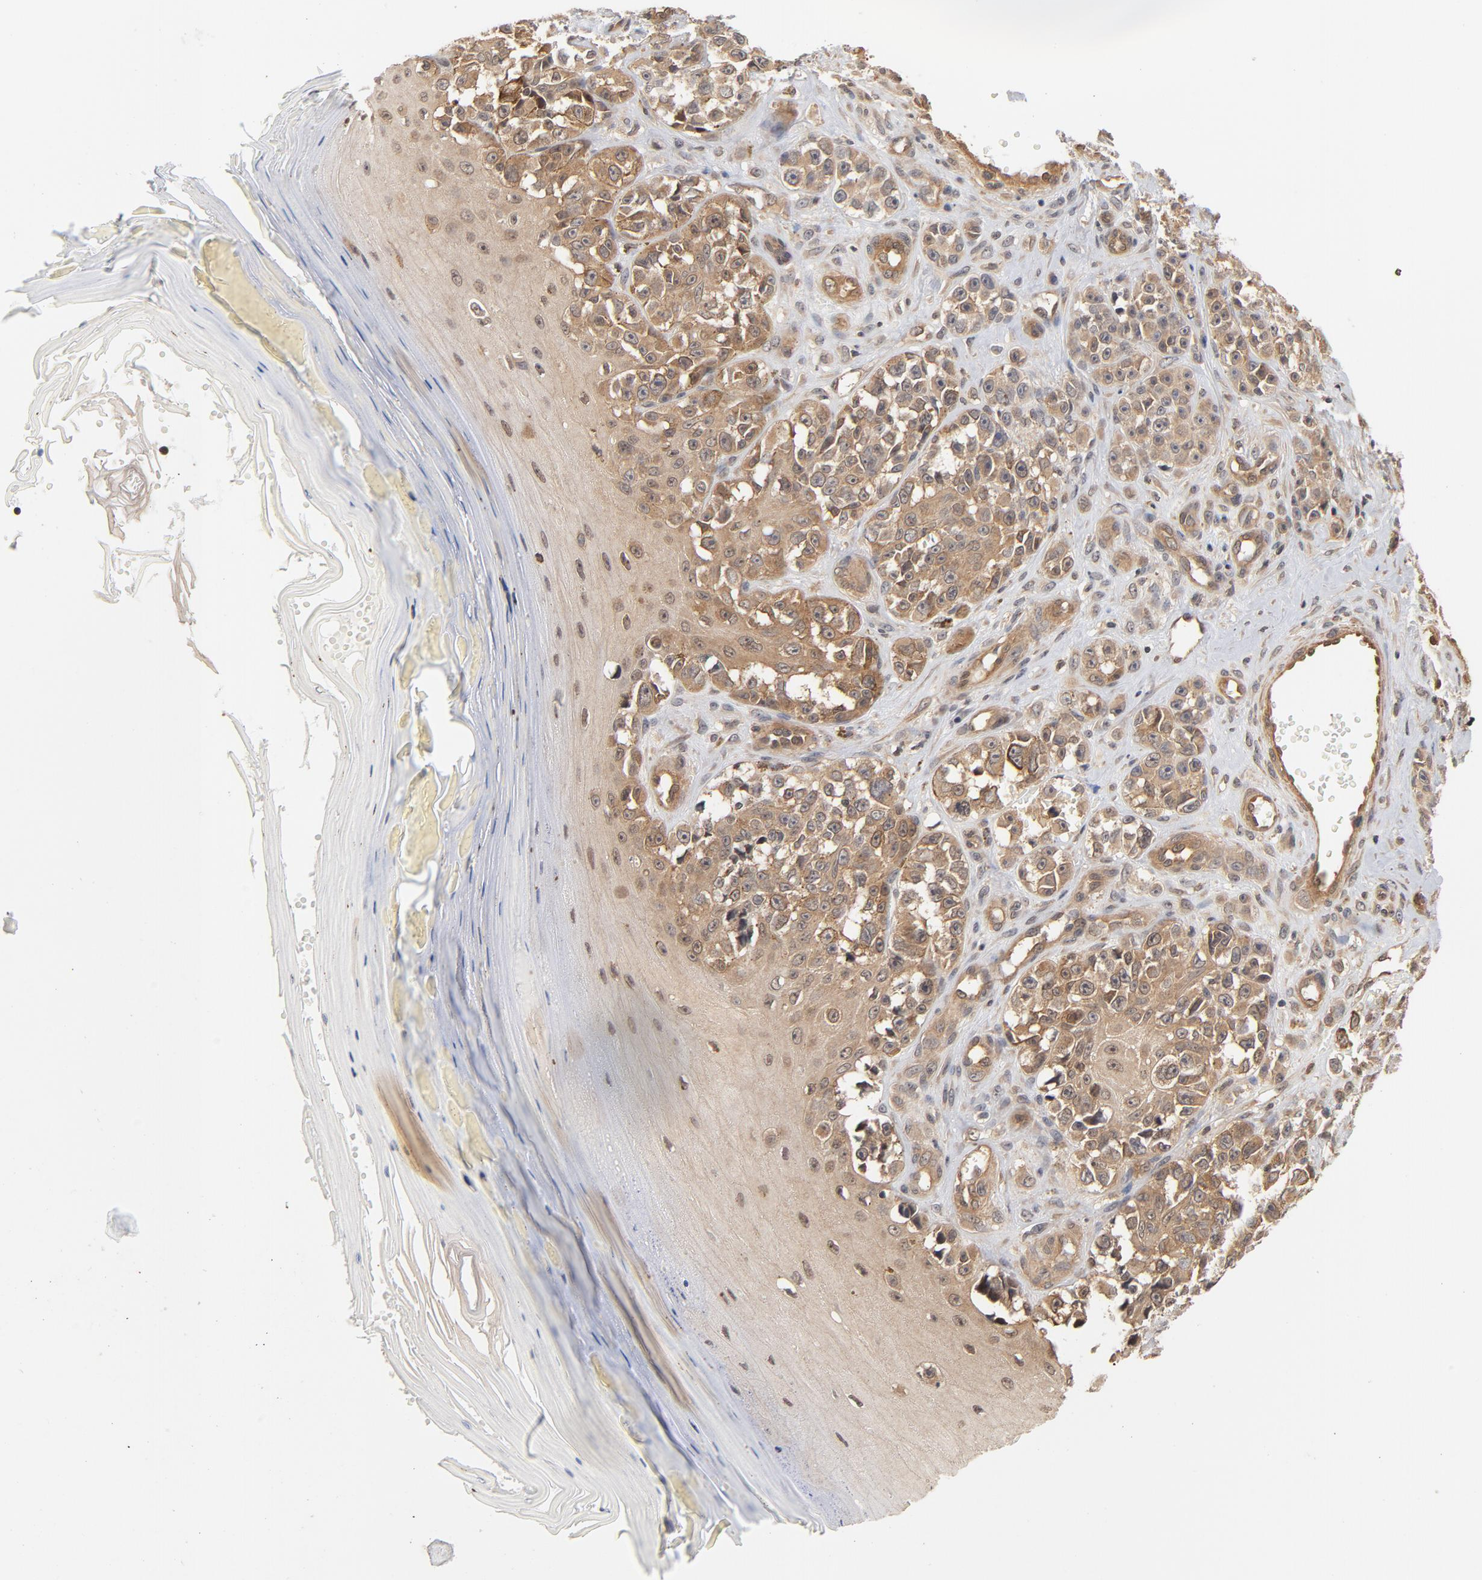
{"staining": {"intensity": "moderate", "quantity": ">75%", "location": "cytoplasmic/membranous"}, "tissue": "melanoma", "cell_type": "Tumor cells", "image_type": "cancer", "snomed": [{"axis": "morphology", "description": "Malignant melanoma, NOS"}, {"axis": "topography", "description": "Skin"}], "caption": "Melanoma tissue displays moderate cytoplasmic/membranous staining in about >75% of tumor cells", "gene": "CDC37", "patient": {"sex": "female", "age": 82}}